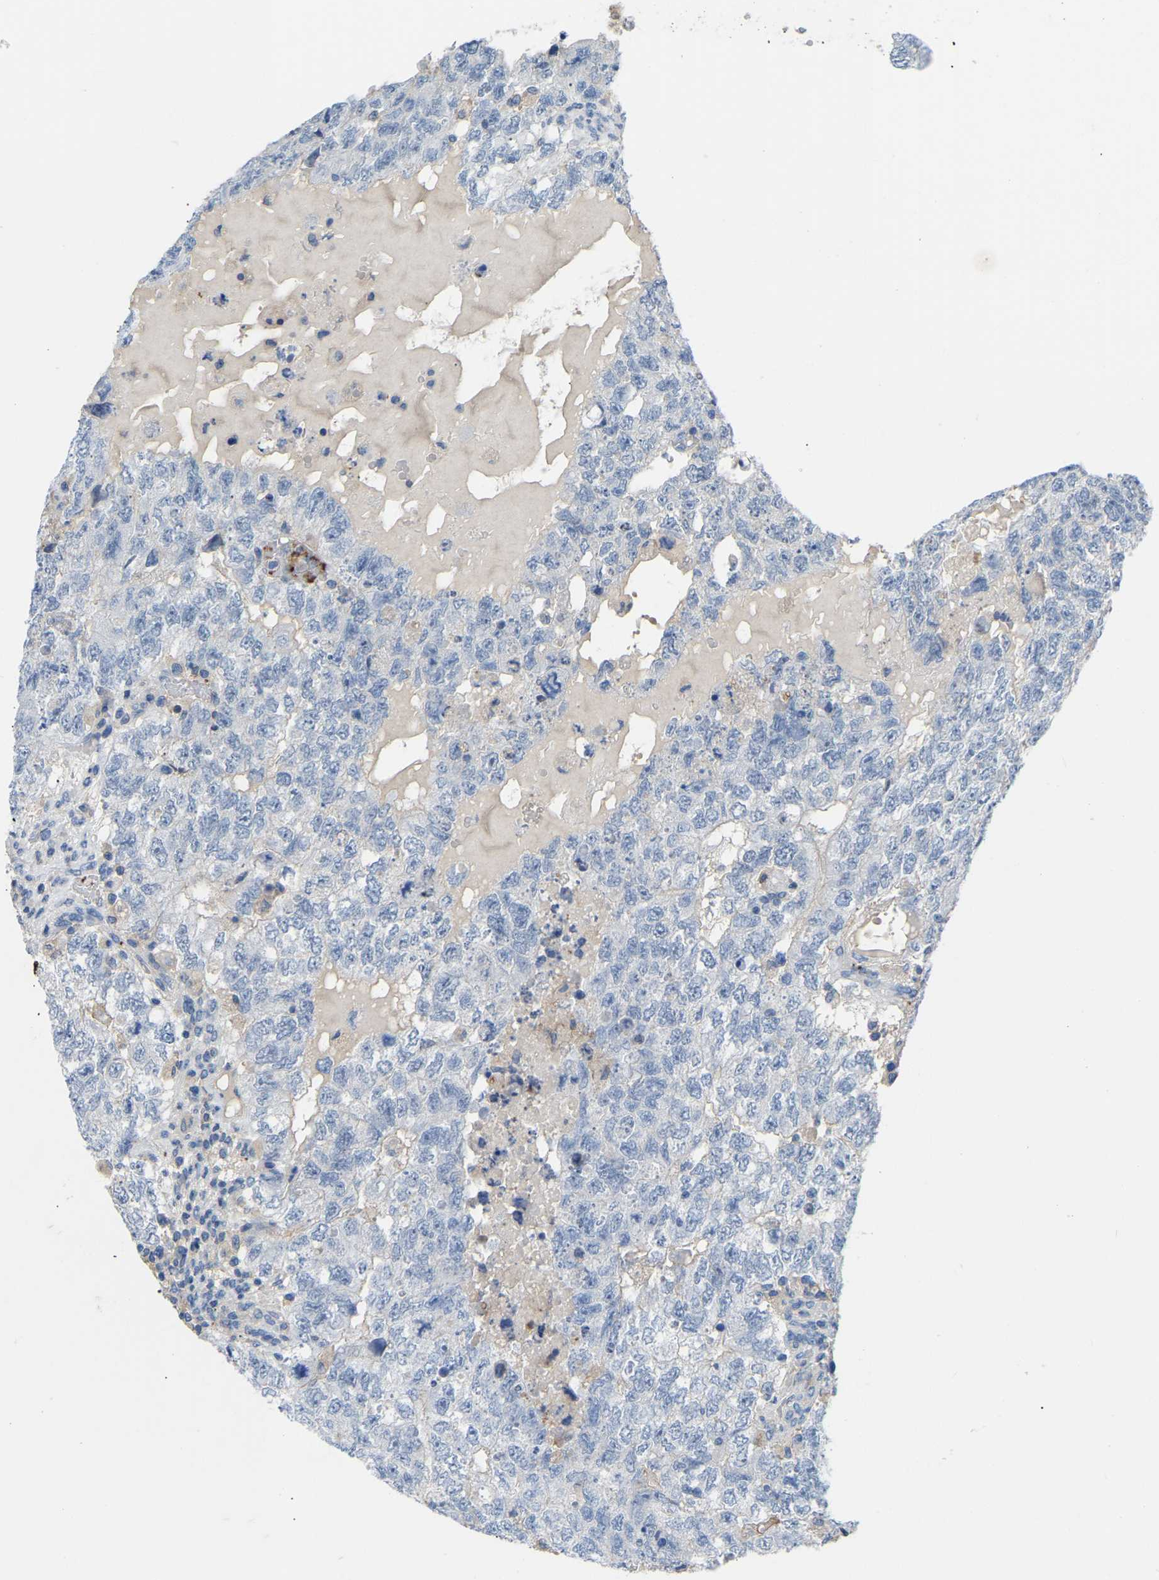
{"staining": {"intensity": "negative", "quantity": "none", "location": "none"}, "tissue": "testis cancer", "cell_type": "Tumor cells", "image_type": "cancer", "snomed": [{"axis": "morphology", "description": "Carcinoma, Embryonal, NOS"}, {"axis": "topography", "description": "Testis"}], "caption": "This is an immunohistochemistry (IHC) image of human testis cancer (embryonal carcinoma). There is no expression in tumor cells.", "gene": "ZNF449", "patient": {"sex": "male", "age": 36}}